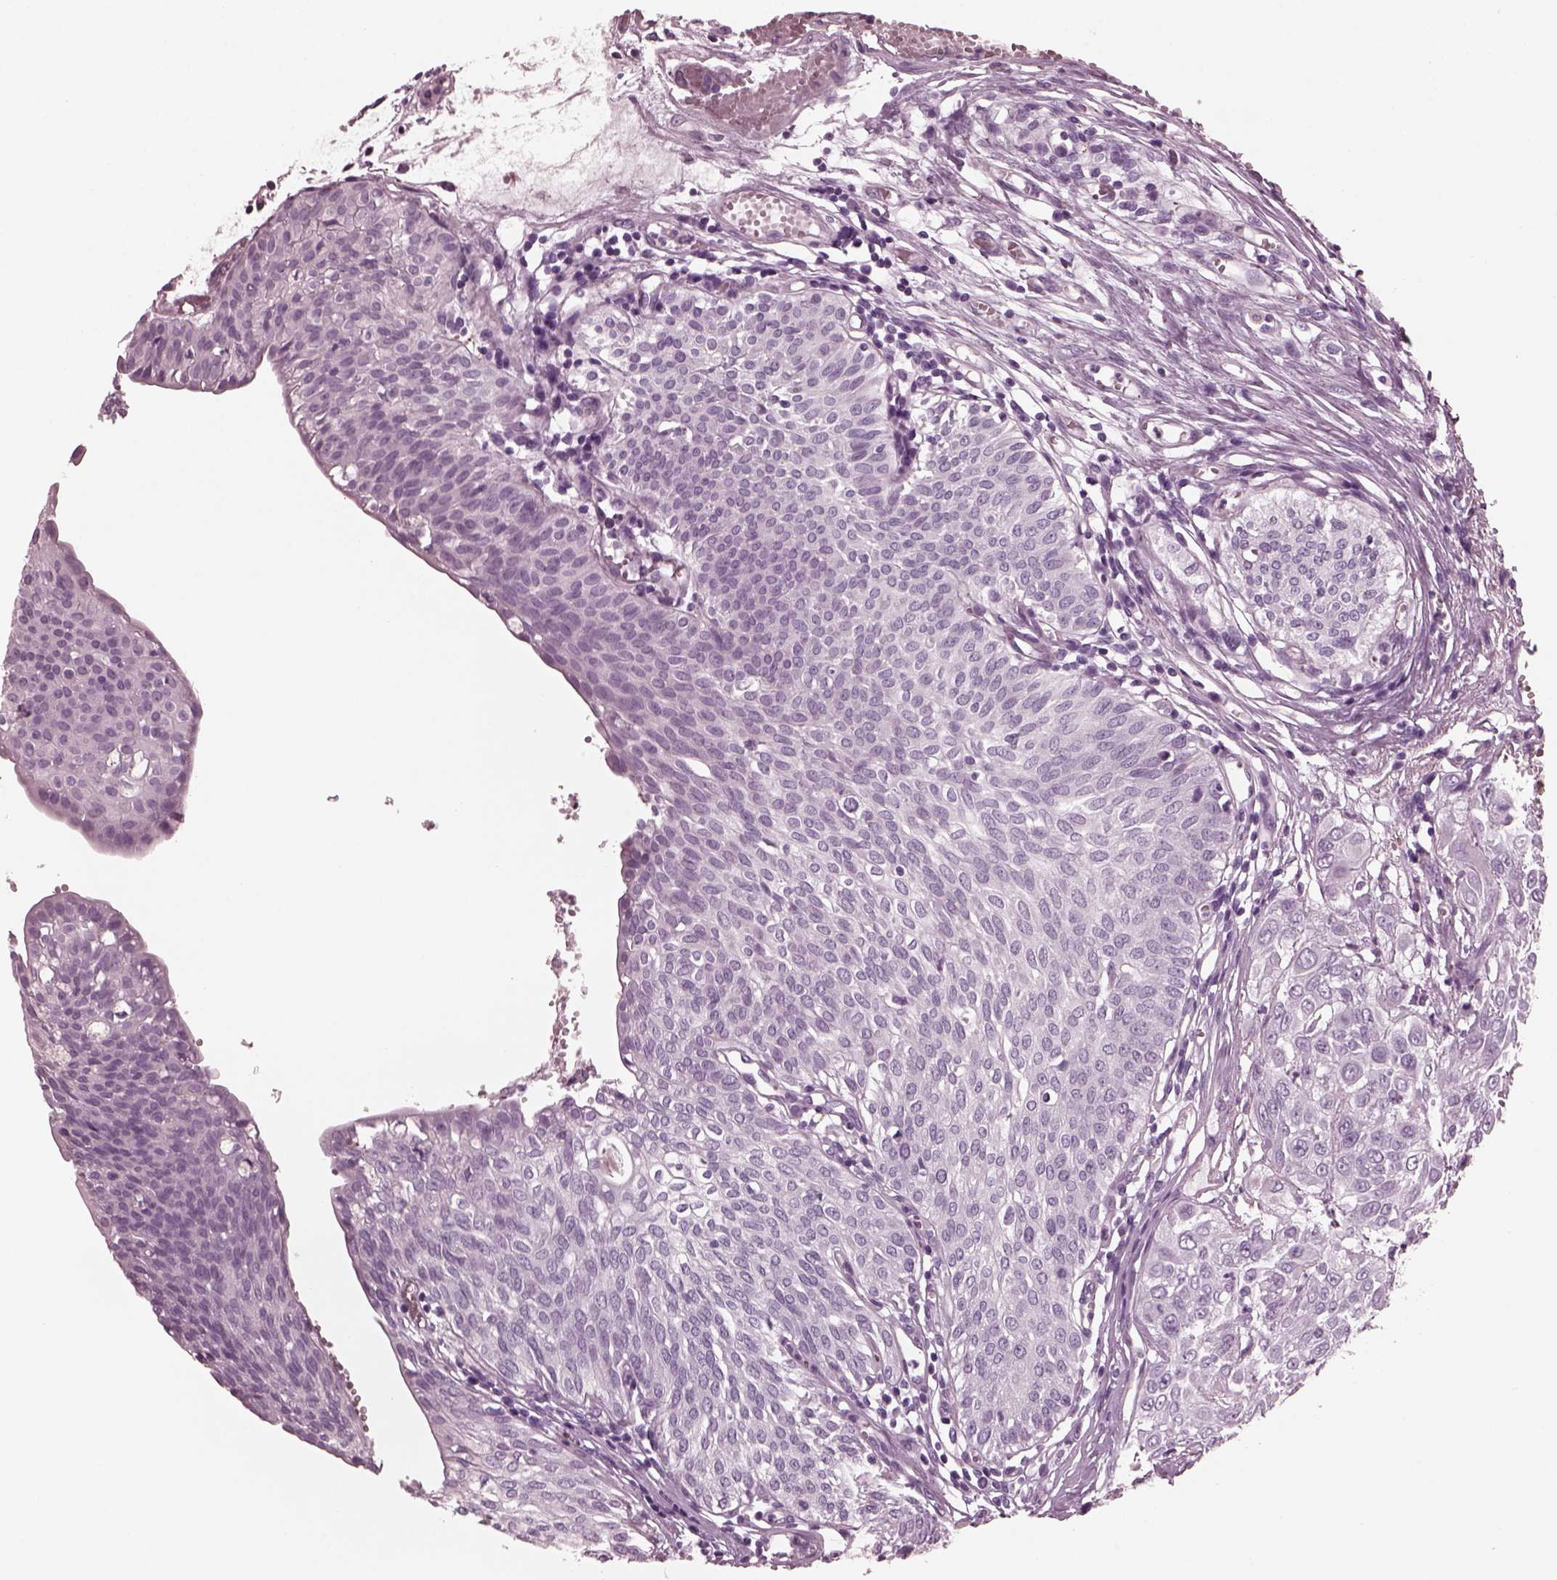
{"staining": {"intensity": "negative", "quantity": "none", "location": "none"}, "tissue": "urothelial cancer", "cell_type": "Tumor cells", "image_type": "cancer", "snomed": [{"axis": "morphology", "description": "Urothelial carcinoma, High grade"}, {"axis": "topography", "description": "Urinary bladder"}], "caption": "Tumor cells show no significant positivity in urothelial cancer.", "gene": "CGA", "patient": {"sex": "male", "age": 57}}